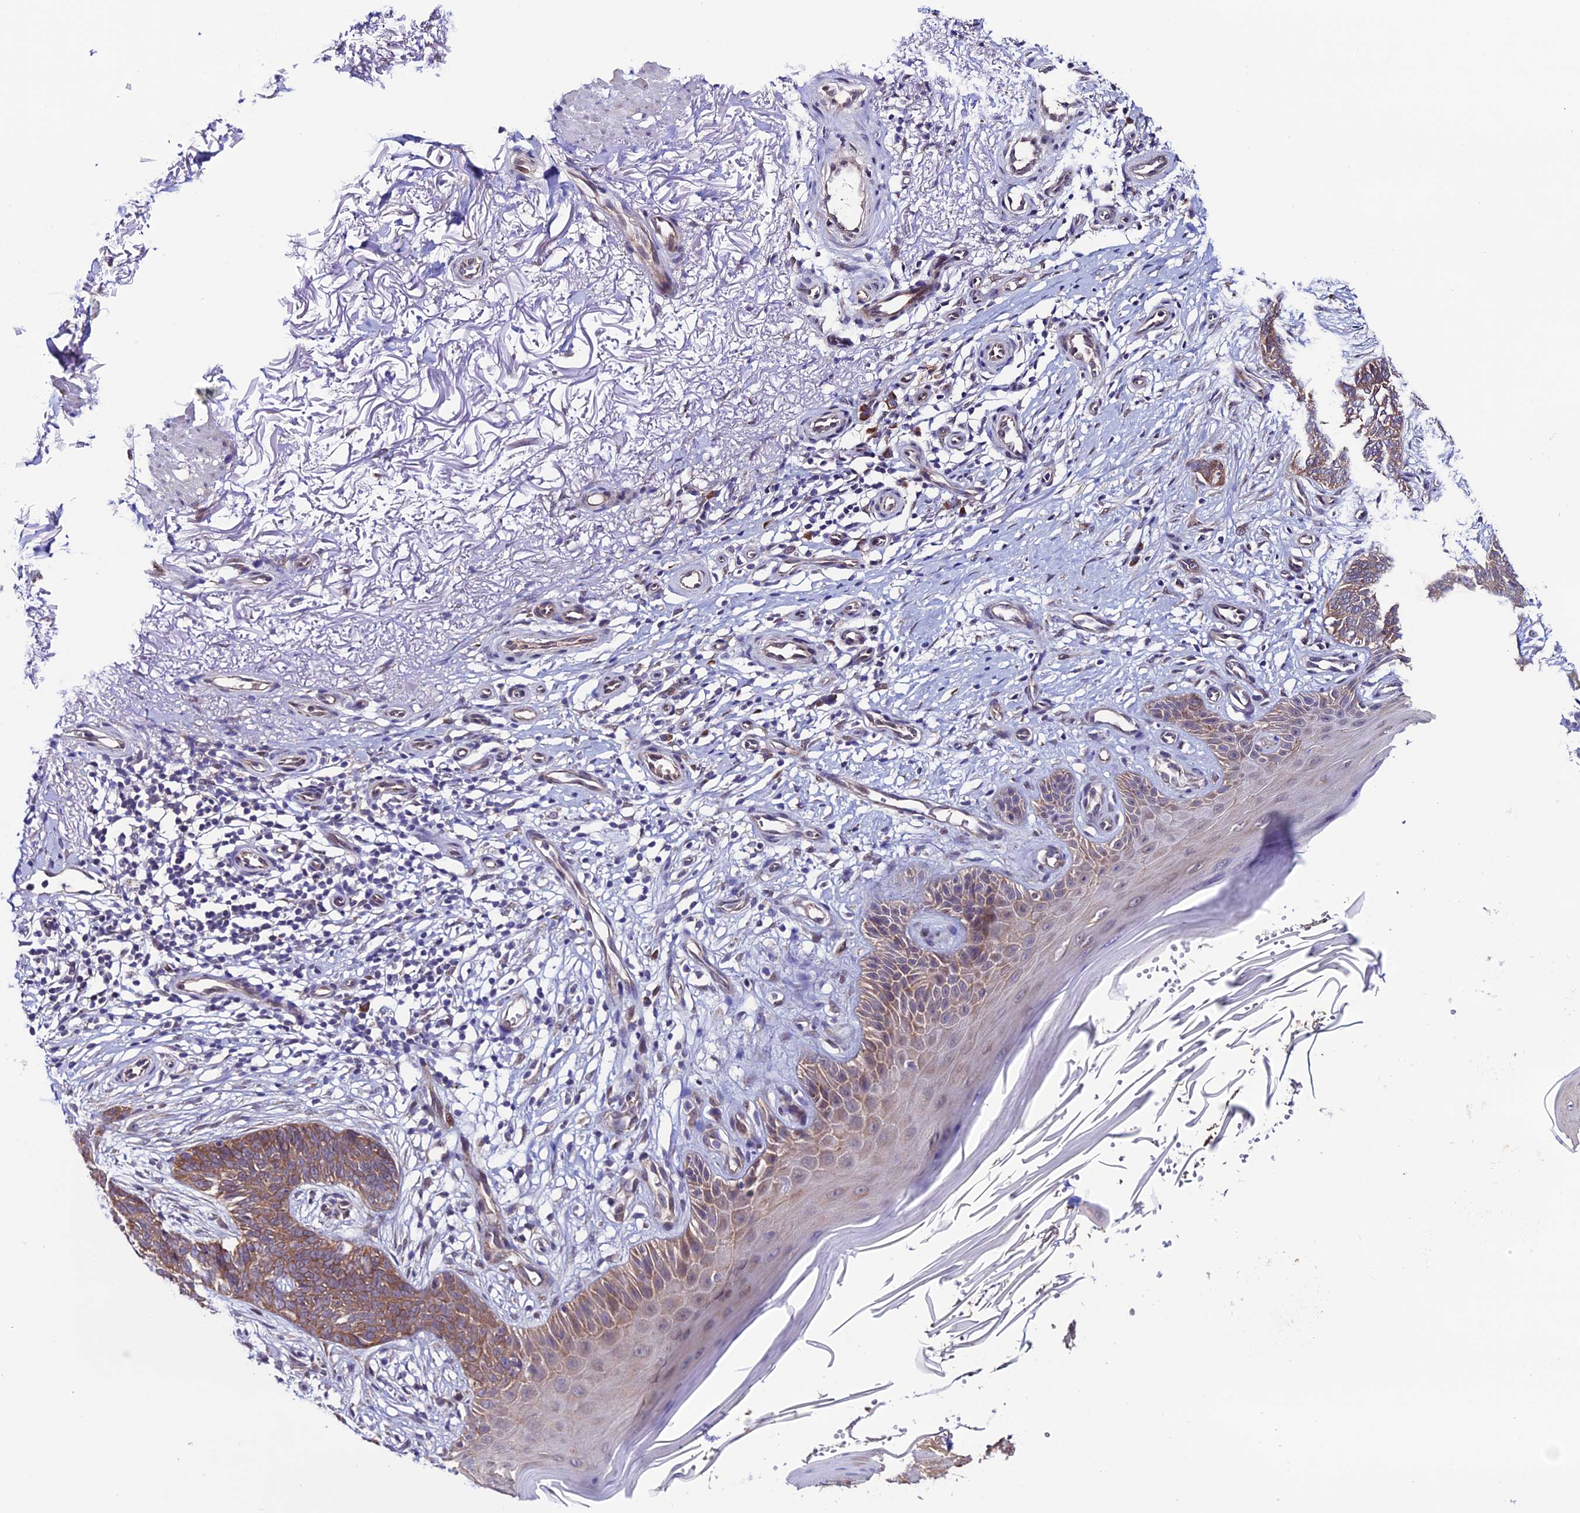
{"staining": {"intensity": "moderate", "quantity": ">75%", "location": "cytoplasmic/membranous"}, "tissue": "skin cancer", "cell_type": "Tumor cells", "image_type": "cancer", "snomed": [{"axis": "morphology", "description": "Basal cell carcinoma"}, {"axis": "topography", "description": "Skin"}], "caption": "Brown immunohistochemical staining in skin cancer displays moderate cytoplasmic/membranous expression in approximately >75% of tumor cells.", "gene": "FZD8", "patient": {"sex": "female", "age": 82}}